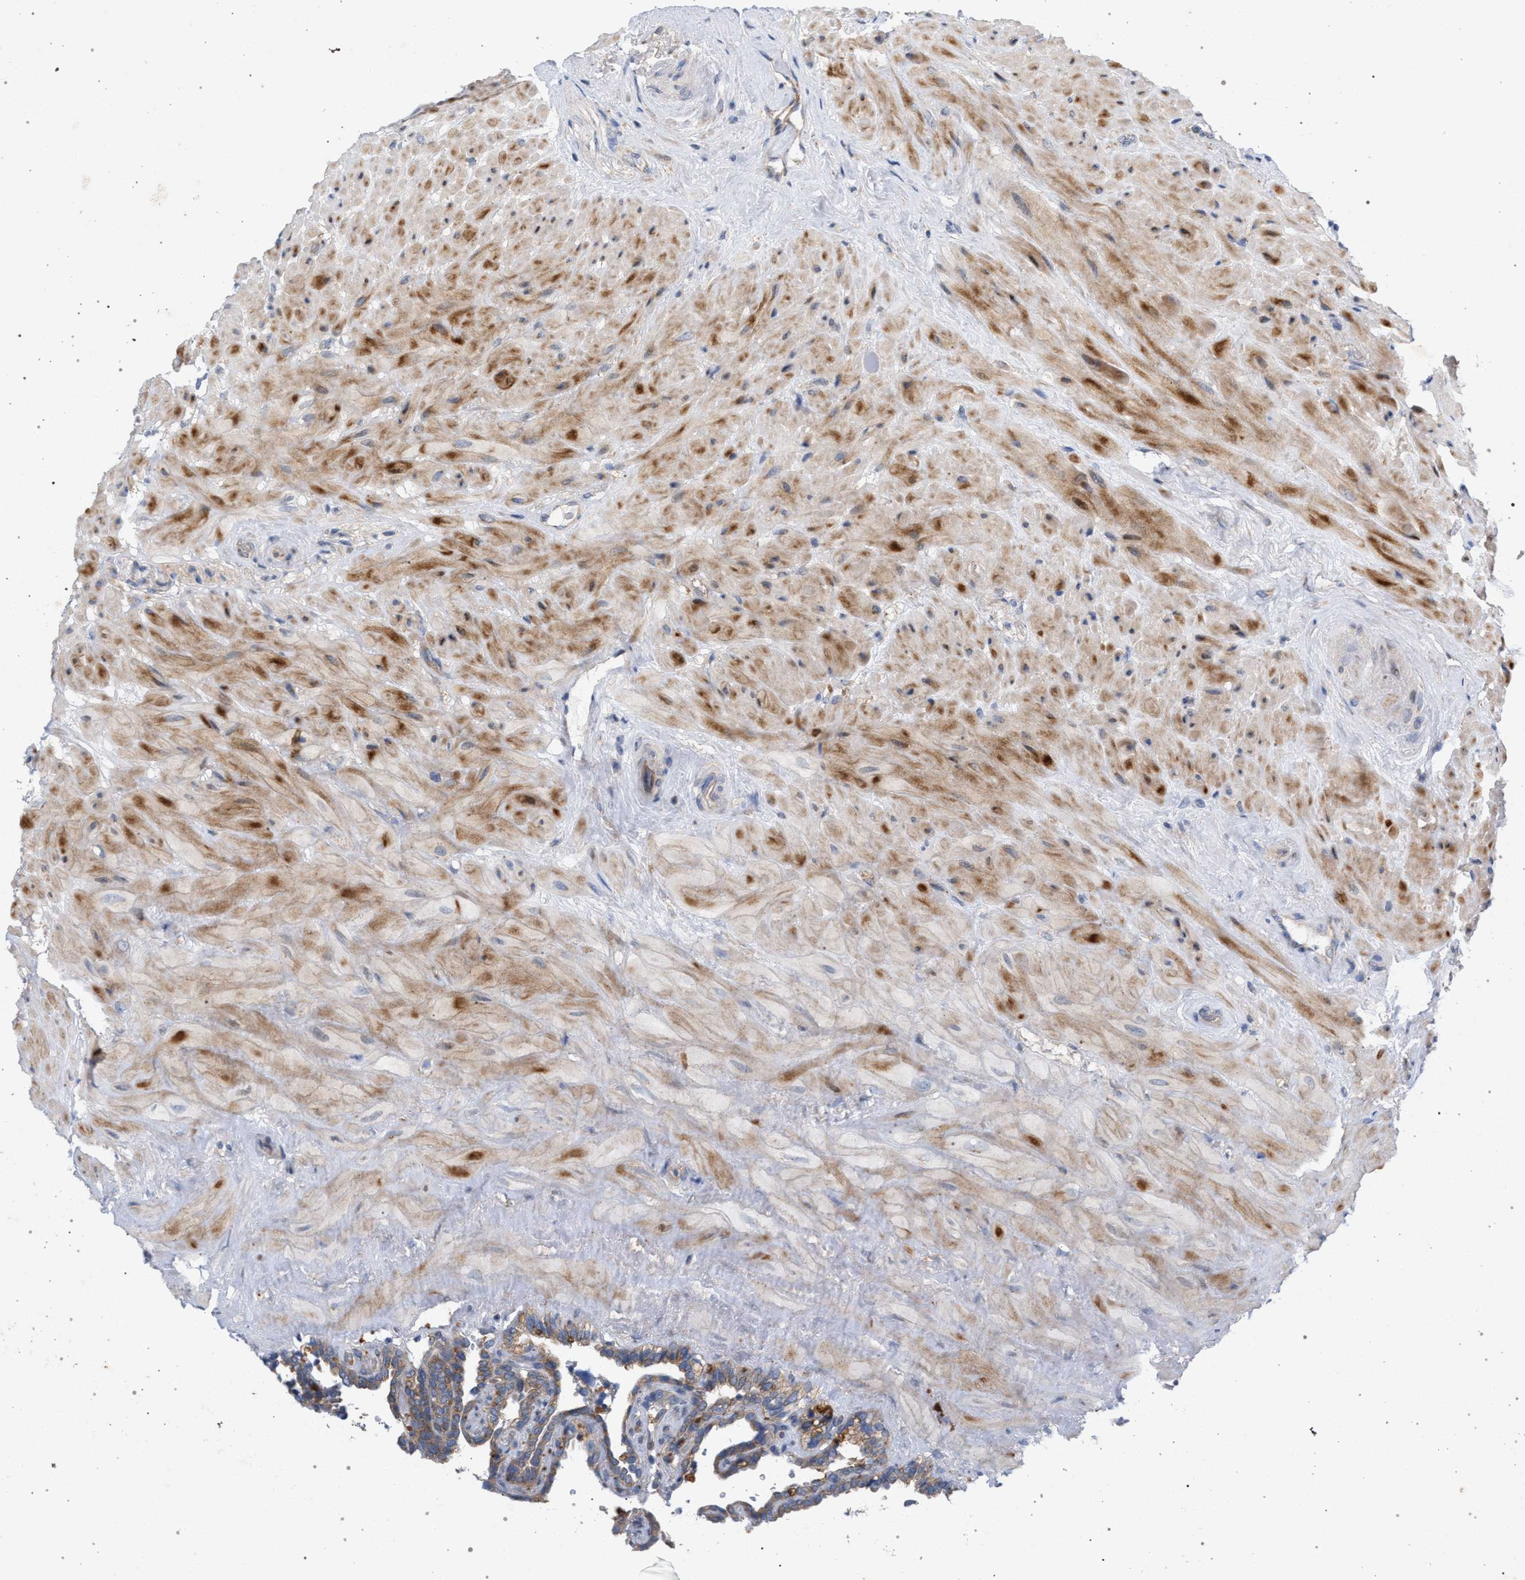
{"staining": {"intensity": "moderate", "quantity": ">75%", "location": "cytoplasmic/membranous"}, "tissue": "seminal vesicle", "cell_type": "Glandular cells", "image_type": "normal", "snomed": [{"axis": "morphology", "description": "Normal tissue, NOS"}, {"axis": "topography", "description": "Seminal veicle"}], "caption": "Immunohistochemical staining of benign seminal vesicle shows medium levels of moderate cytoplasmic/membranous staining in about >75% of glandular cells.", "gene": "MAMDC2", "patient": {"sex": "male", "age": 68}}